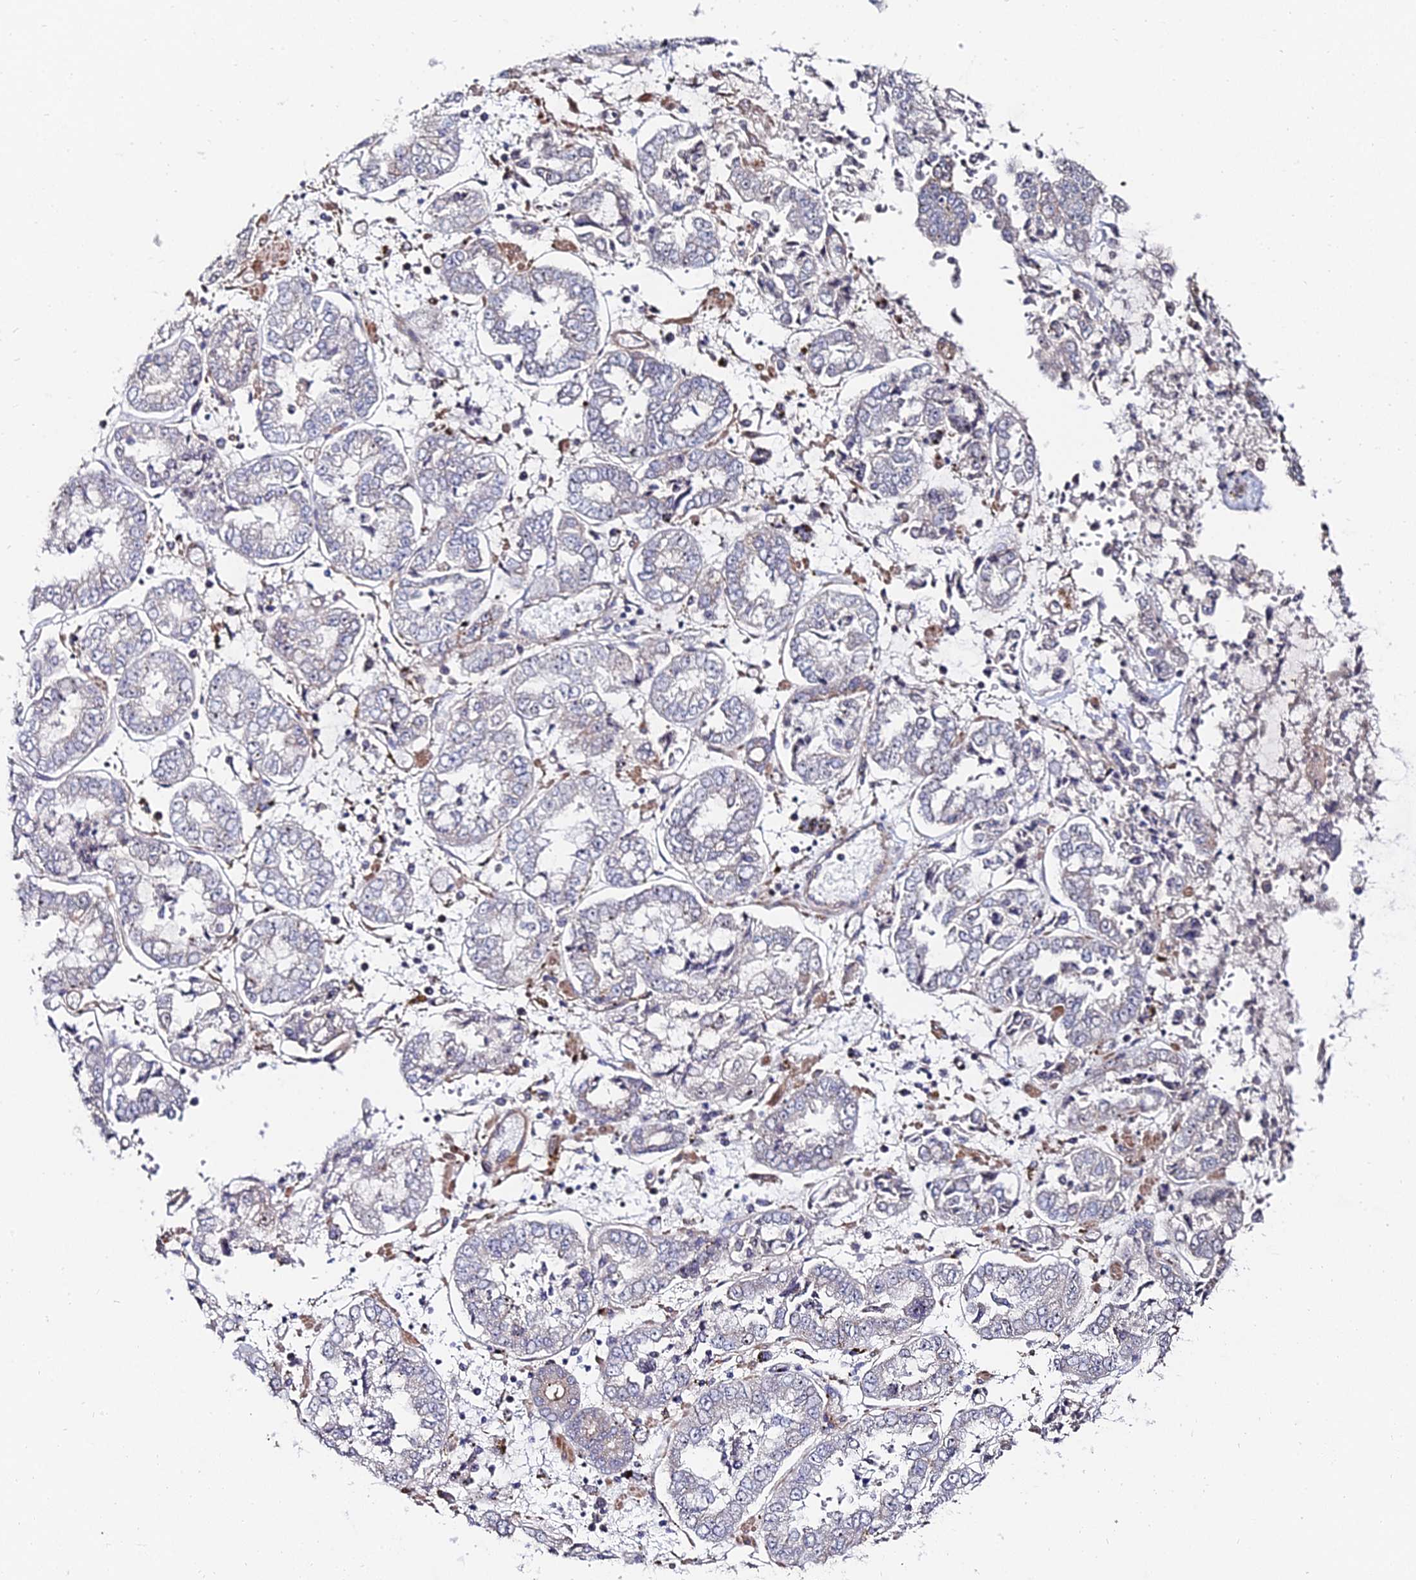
{"staining": {"intensity": "negative", "quantity": "none", "location": "none"}, "tissue": "stomach cancer", "cell_type": "Tumor cells", "image_type": "cancer", "snomed": [{"axis": "morphology", "description": "Adenocarcinoma, NOS"}, {"axis": "topography", "description": "Stomach"}], "caption": "Tumor cells are negative for brown protein staining in stomach cancer (adenocarcinoma). The staining is performed using DAB brown chromogen with nuclei counter-stained in using hematoxylin.", "gene": "BORCS8", "patient": {"sex": "male", "age": 76}}